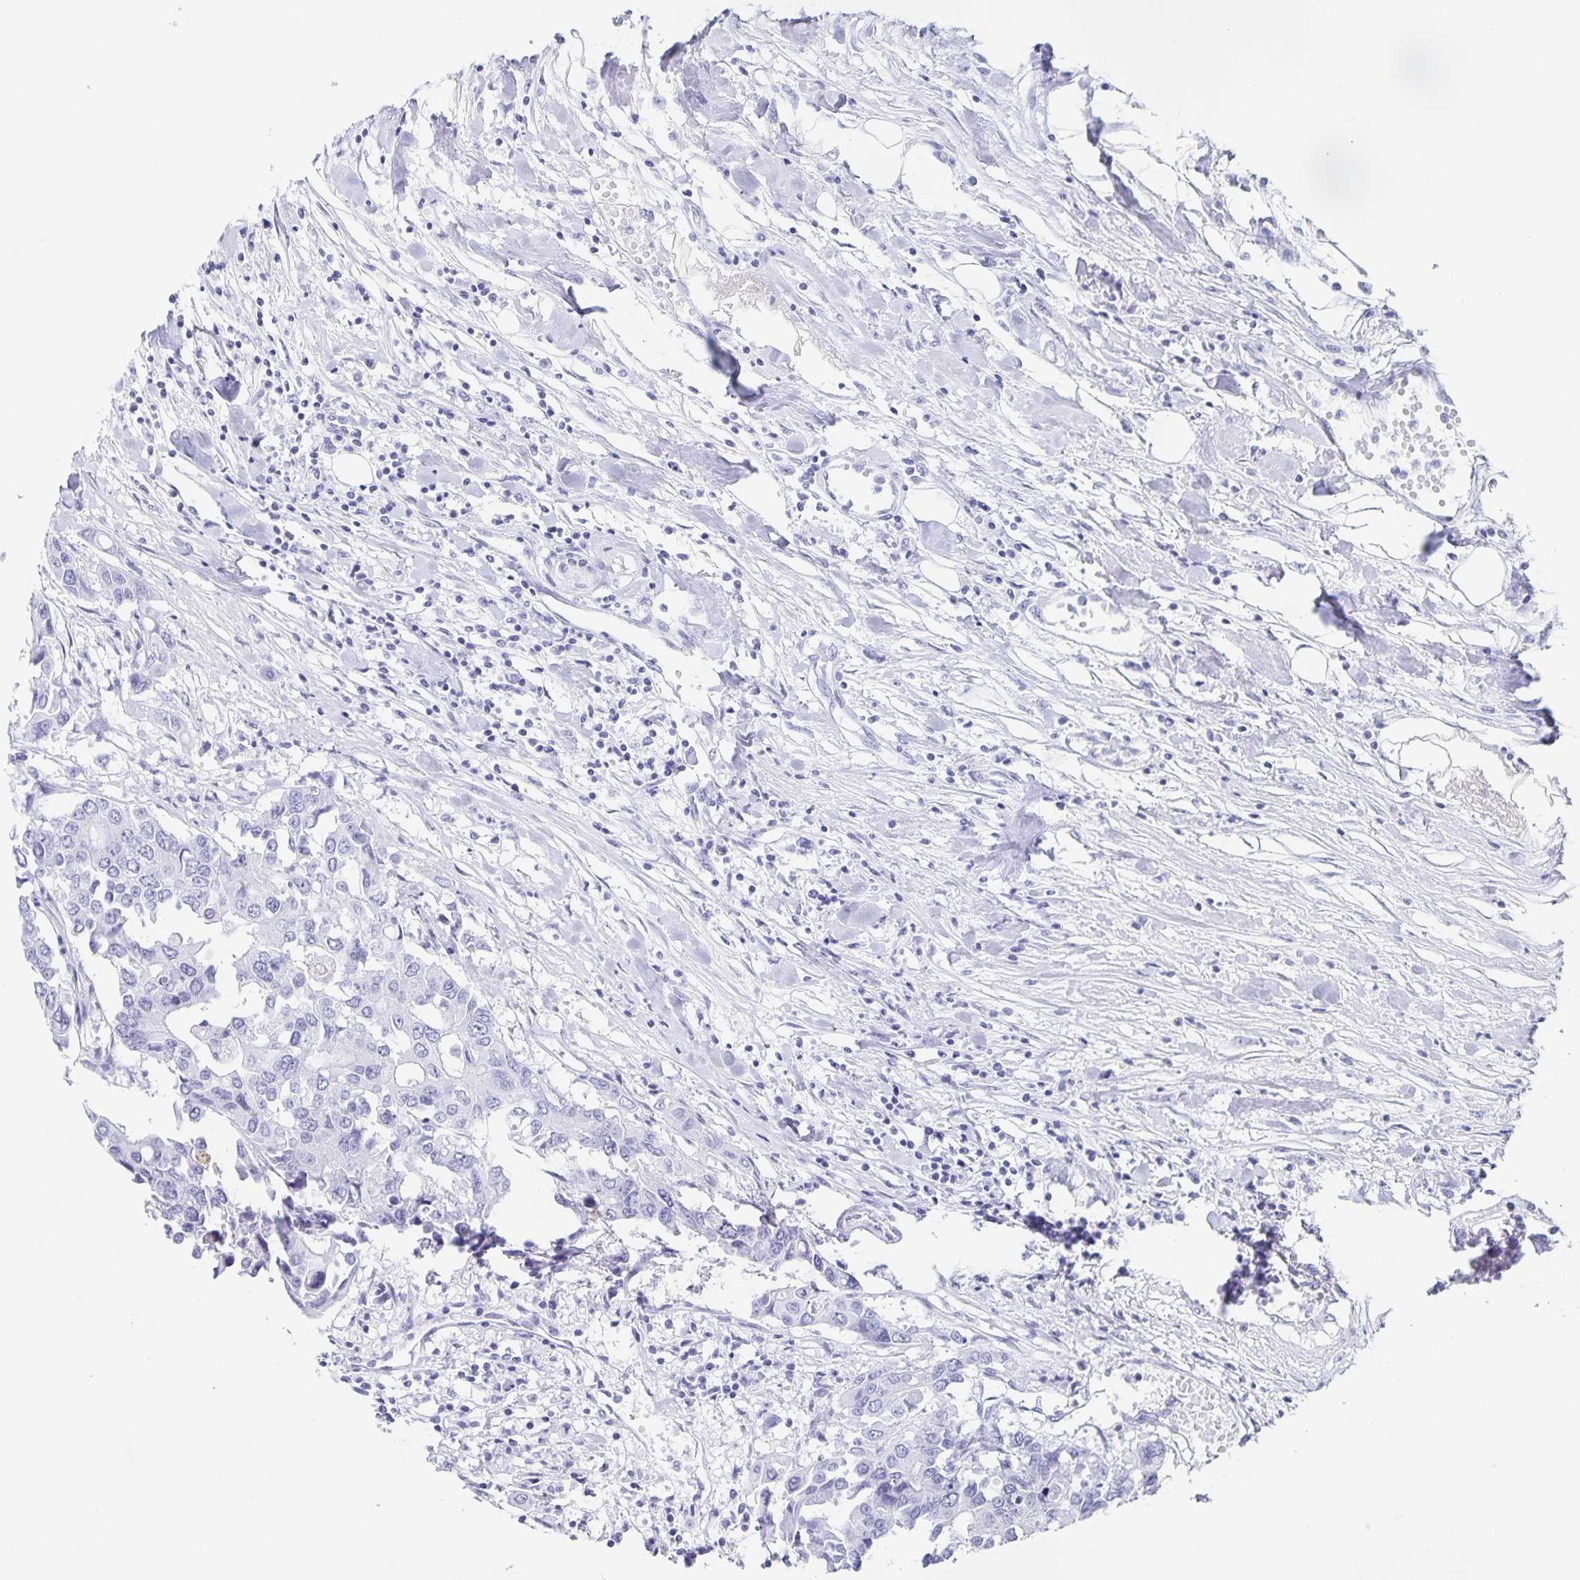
{"staining": {"intensity": "negative", "quantity": "none", "location": "none"}, "tissue": "colorectal cancer", "cell_type": "Tumor cells", "image_type": "cancer", "snomed": [{"axis": "morphology", "description": "Adenocarcinoma, NOS"}, {"axis": "topography", "description": "Colon"}], "caption": "Colorectal cancer was stained to show a protein in brown. There is no significant expression in tumor cells.", "gene": "LCE6A", "patient": {"sex": "male", "age": 77}}